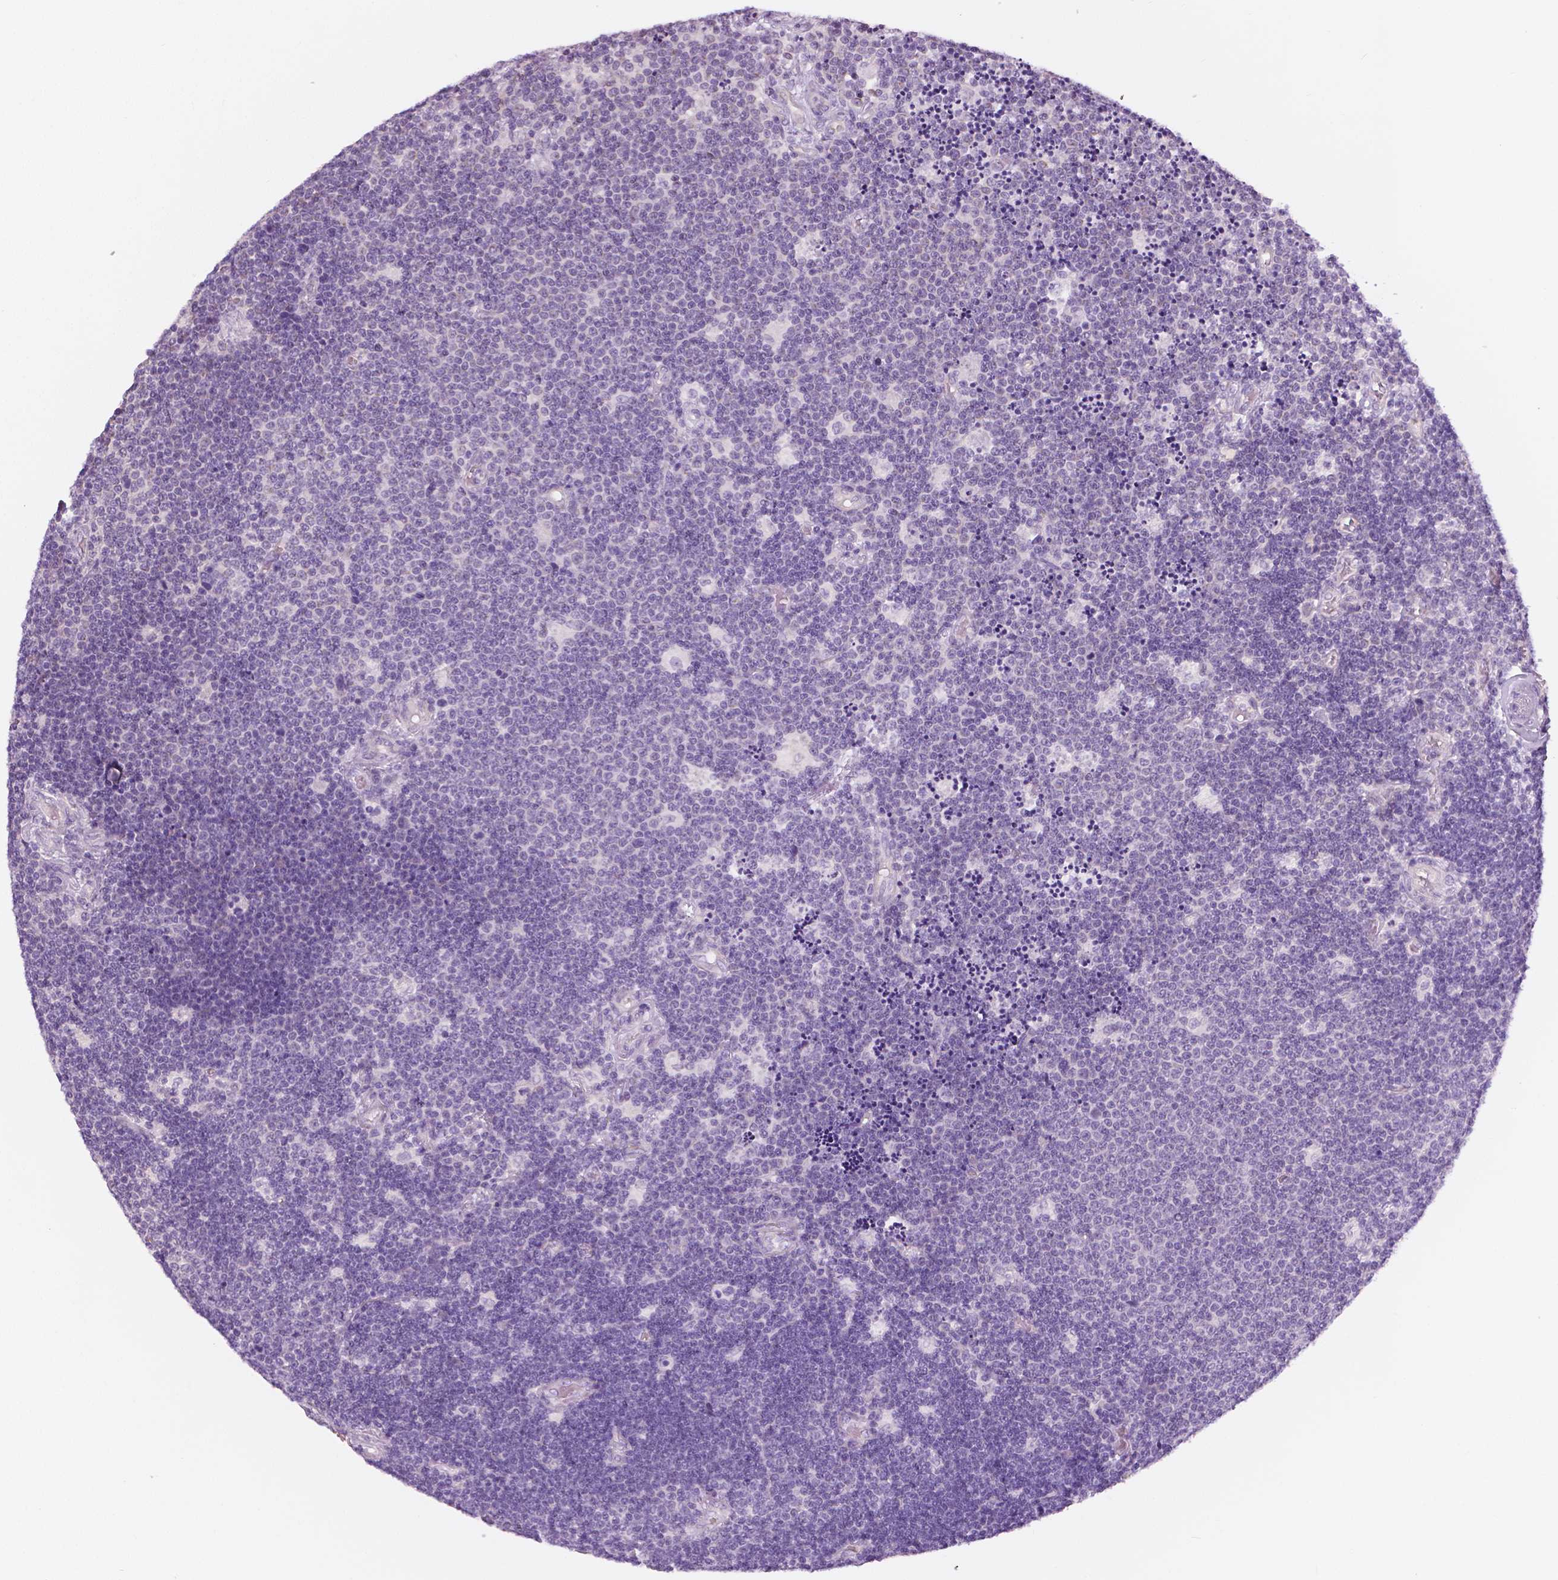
{"staining": {"intensity": "negative", "quantity": "none", "location": "none"}, "tissue": "lymphoma", "cell_type": "Tumor cells", "image_type": "cancer", "snomed": [{"axis": "morphology", "description": "Malignant lymphoma, non-Hodgkin's type, Low grade"}, {"axis": "topography", "description": "Brain"}], "caption": "This is an IHC photomicrograph of human lymphoma. There is no positivity in tumor cells.", "gene": "SLC24A1", "patient": {"sex": "female", "age": 66}}